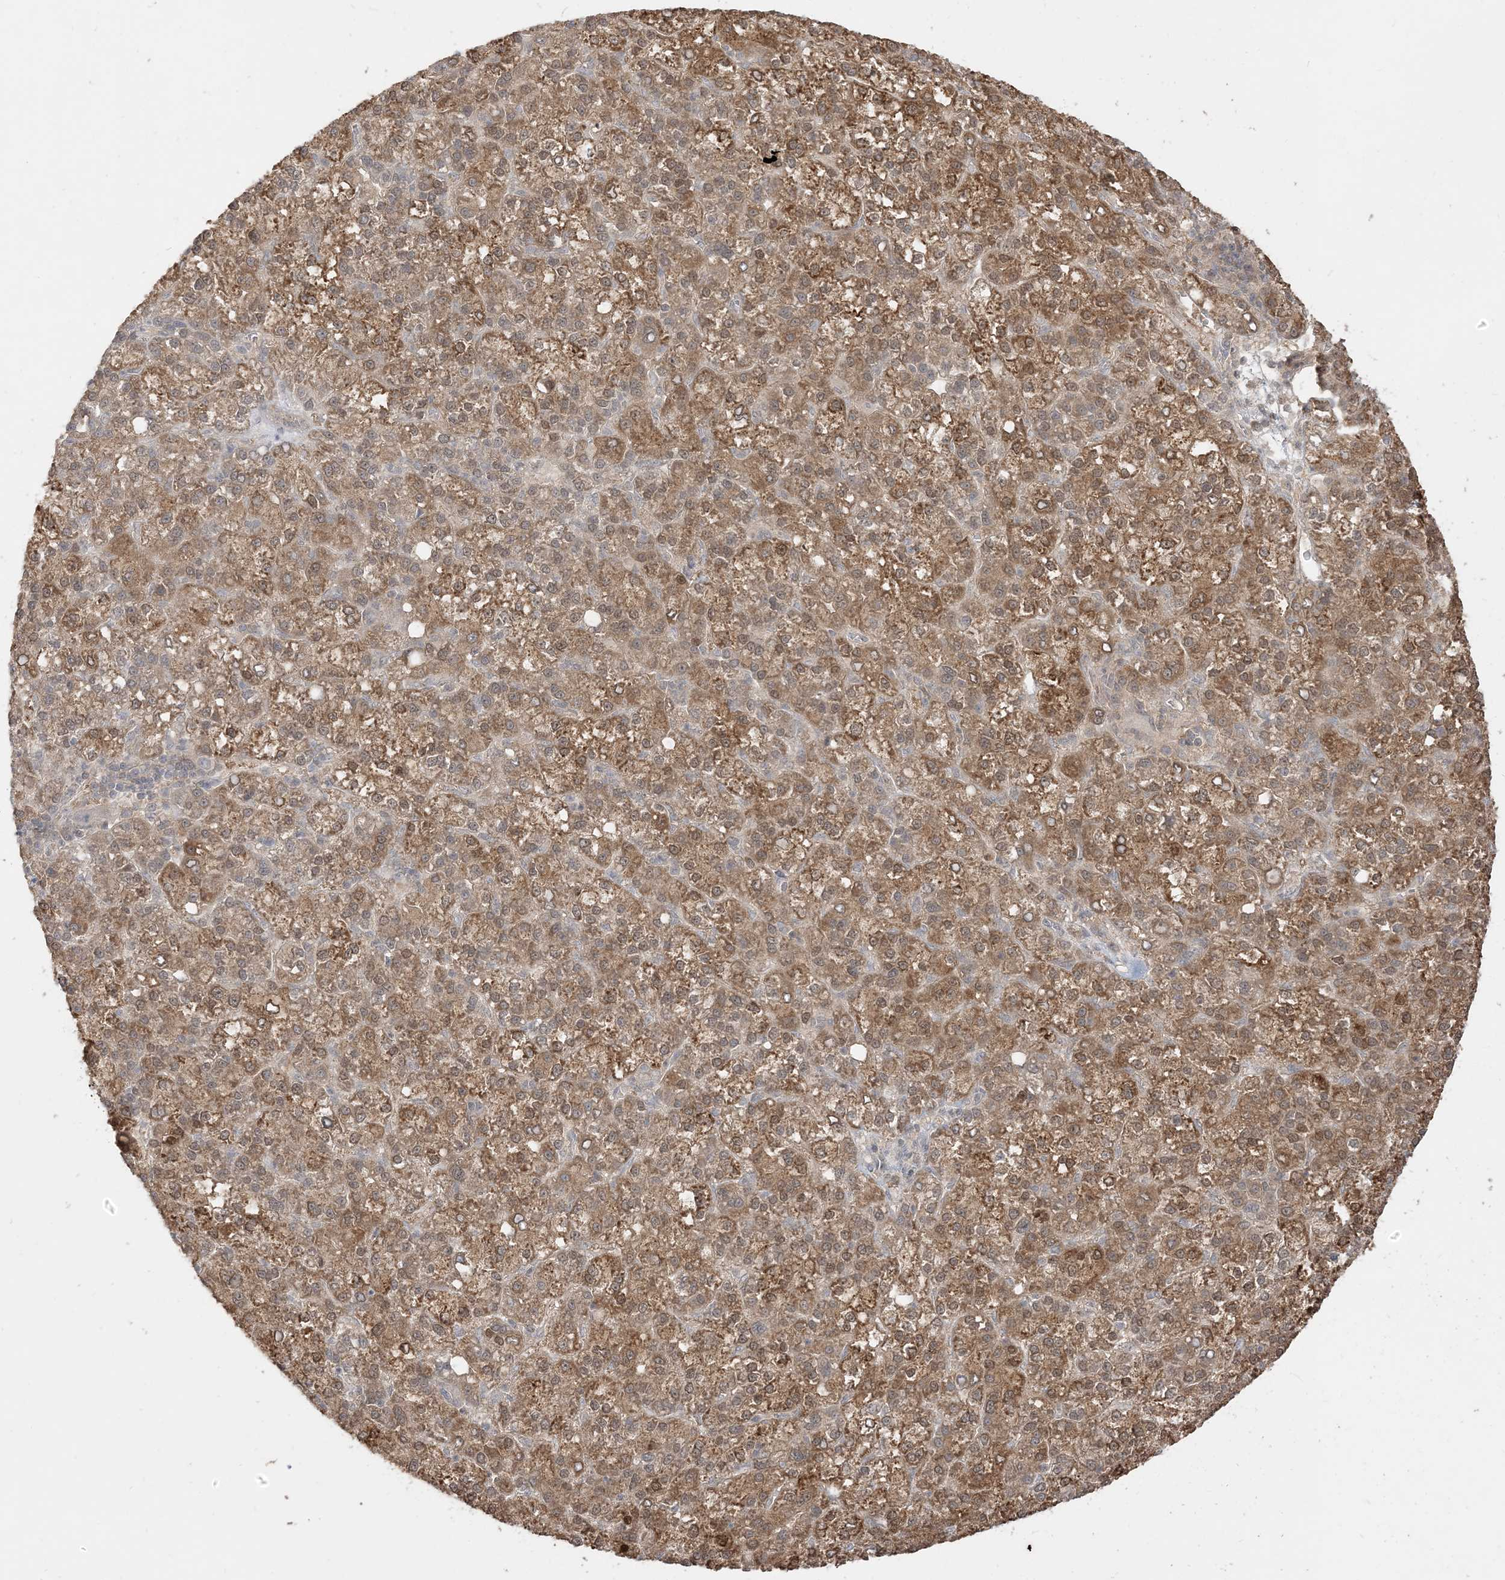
{"staining": {"intensity": "moderate", "quantity": ">75%", "location": "cytoplasmic/membranous"}, "tissue": "liver cancer", "cell_type": "Tumor cells", "image_type": "cancer", "snomed": [{"axis": "morphology", "description": "Carcinoma, Hepatocellular, NOS"}, {"axis": "topography", "description": "Liver"}], "caption": "High-magnification brightfield microscopy of hepatocellular carcinoma (liver) stained with DAB (3,3'-diaminobenzidine) (brown) and counterstained with hematoxylin (blue). tumor cells exhibit moderate cytoplasmic/membranous positivity is appreciated in about>75% of cells.", "gene": "TBCC", "patient": {"sex": "female", "age": 58}}